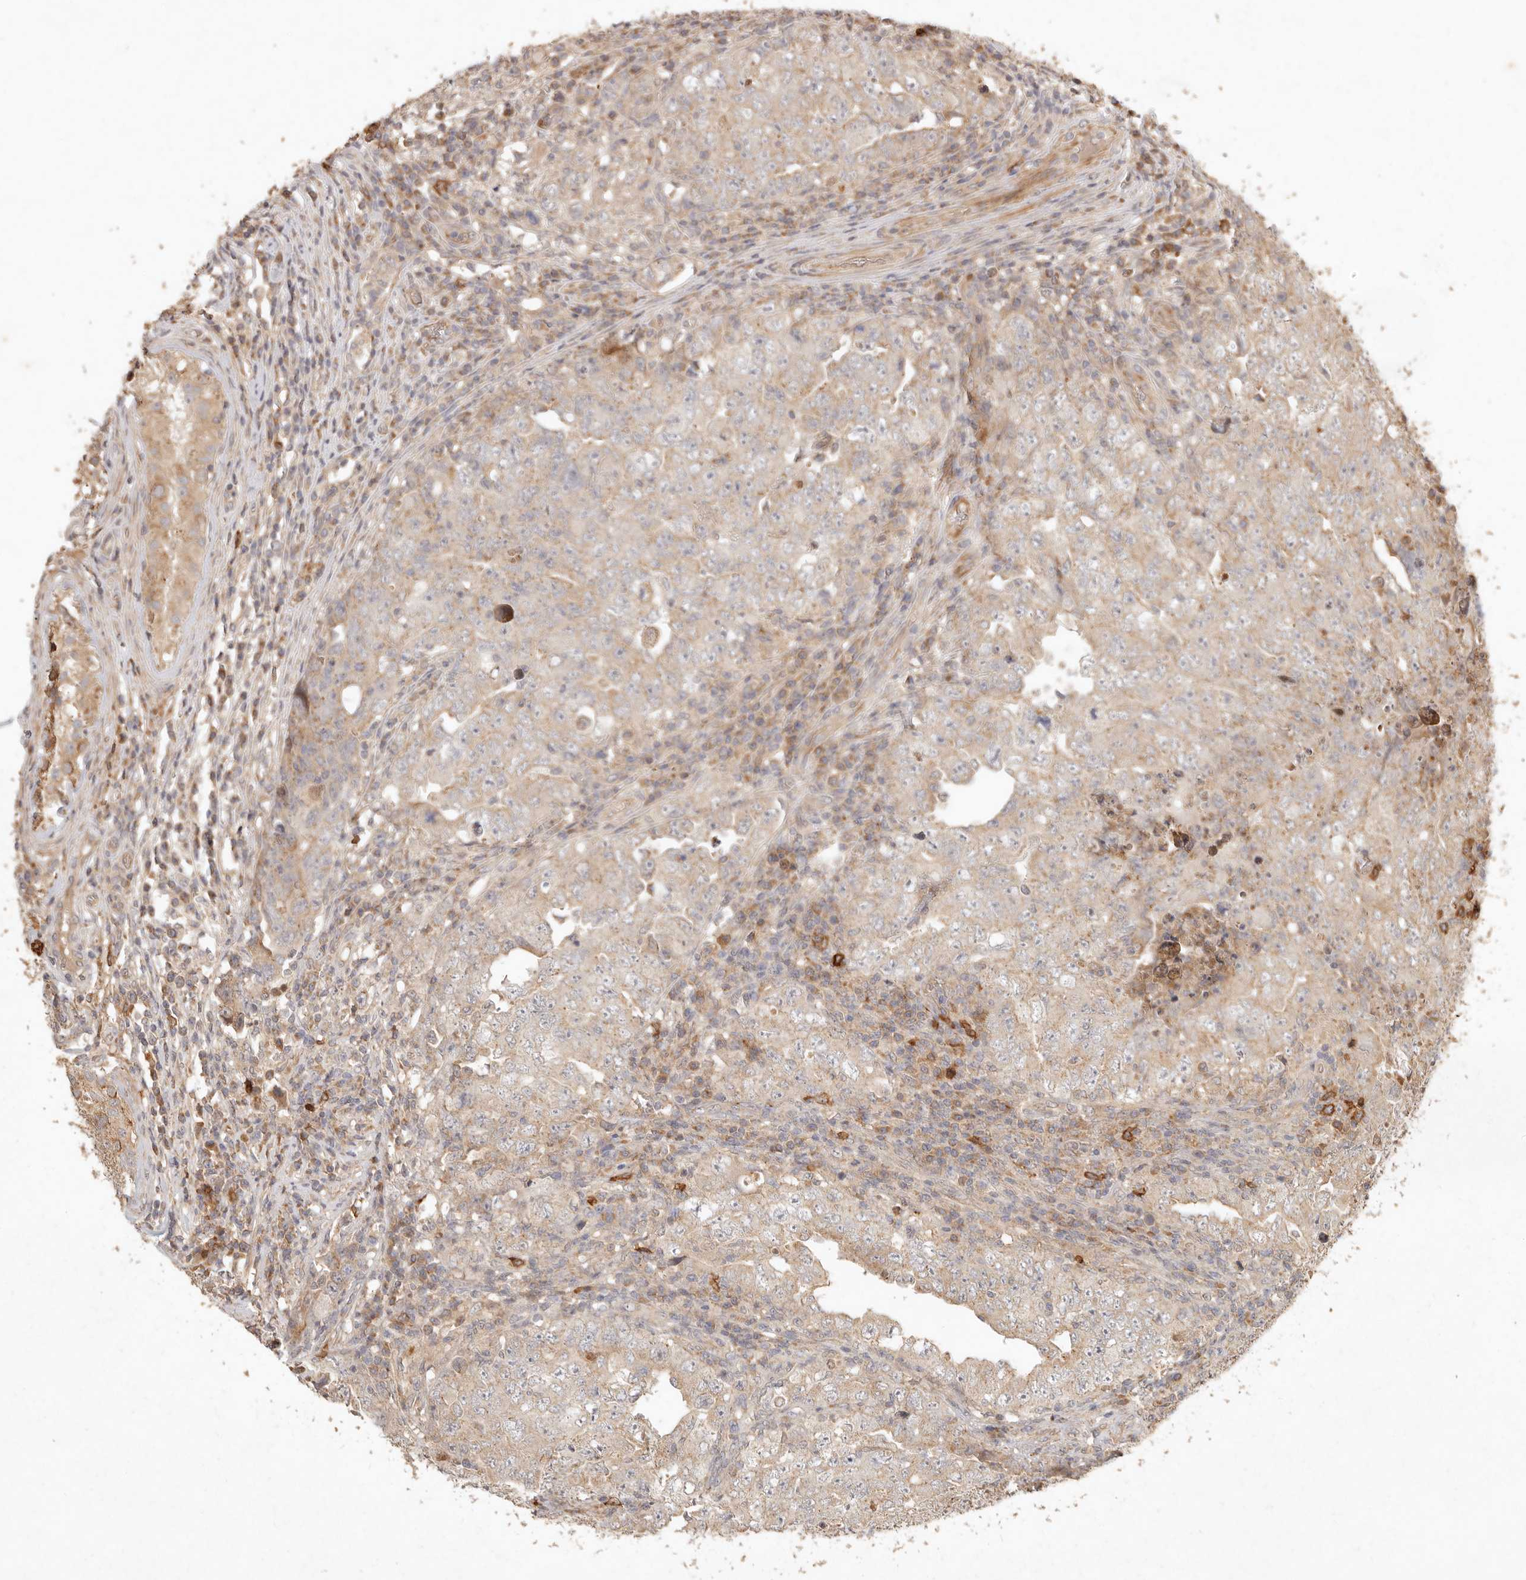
{"staining": {"intensity": "weak", "quantity": "25%-75%", "location": "cytoplasmic/membranous"}, "tissue": "testis cancer", "cell_type": "Tumor cells", "image_type": "cancer", "snomed": [{"axis": "morphology", "description": "Carcinoma, Embryonal, NOS"}, {"axis": "topography", "description": "Testis"}], "caption": "A histopathology image of embryonal carcinoma (testis) stained for a protein shows weak cytoplasmic/membranous brown staining in tumor cells. (Stains: DAB in brown, nuclei in blue, Microscopy: brightfield microscopy at high magnification).", "gene": "CLEC4C", "patient": {"sex": "male", "age": 26}}